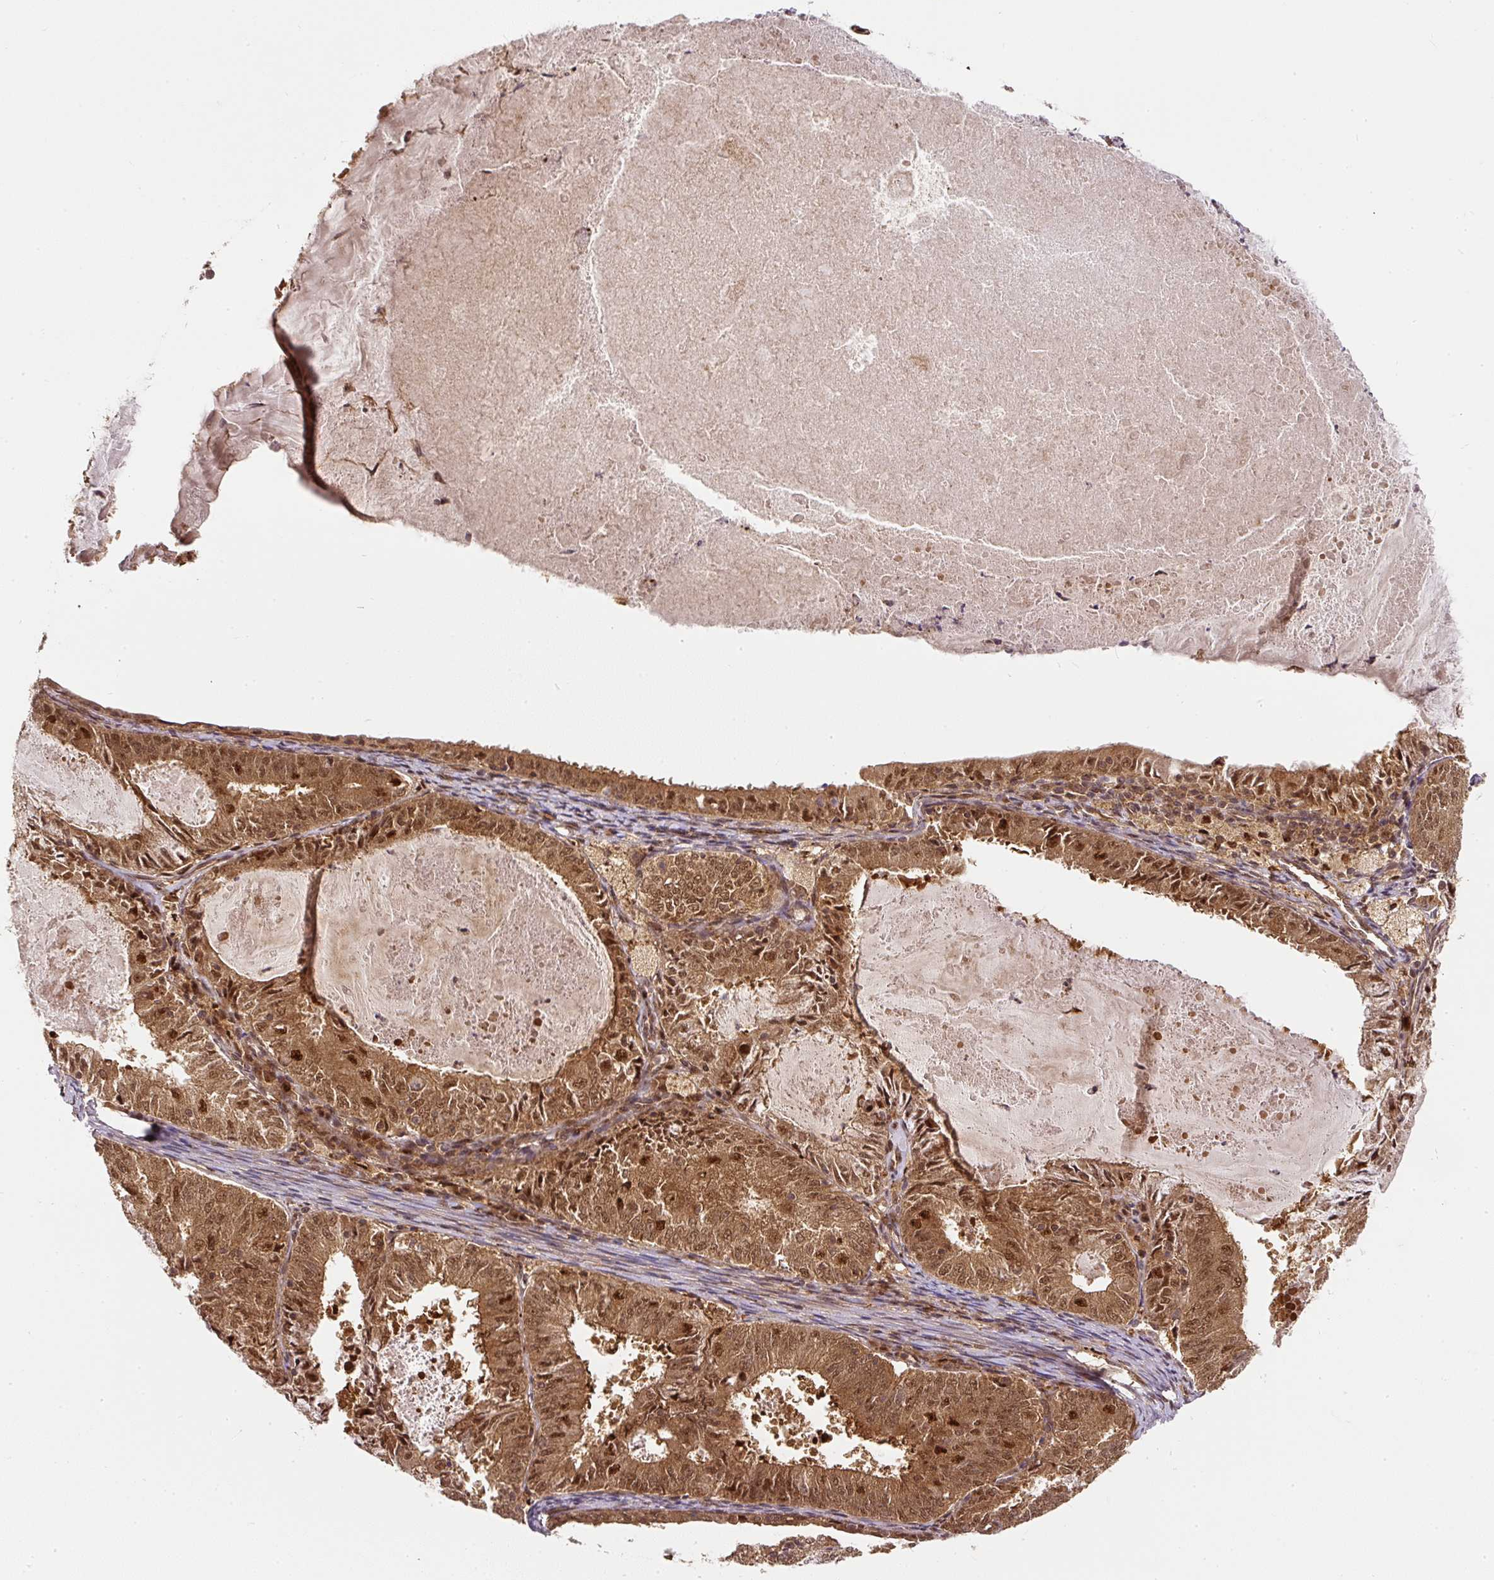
{"staining": {"intensity": "moderate", "quantity": ">75%", "location": "cytoplasmic/membranous,nuclear"}, "tissue": "endometrial cancer", "cell_type": "Tumor cells", "image_type": "cancer", "snomed": [{"axis": "morphology", "description": "Adenocarcinoma, NOS"}, {"axis": "topography", "description": "Endometrium"}], "caption": "Immunohistochemistry (IHC) micrograph of neoplastic tissue: adenocarcinoma (endometrial) stained using immunohistochemistry reveals medium levels of moderate protein expression localized specifically in the cytoplasmic/membranous and nuclear of tumor cells, appearing as a cytoplasmic/membranous and nuclear brown color.", "gene": "PSMD1", "patient": {"sex": "female", "age": 57}}